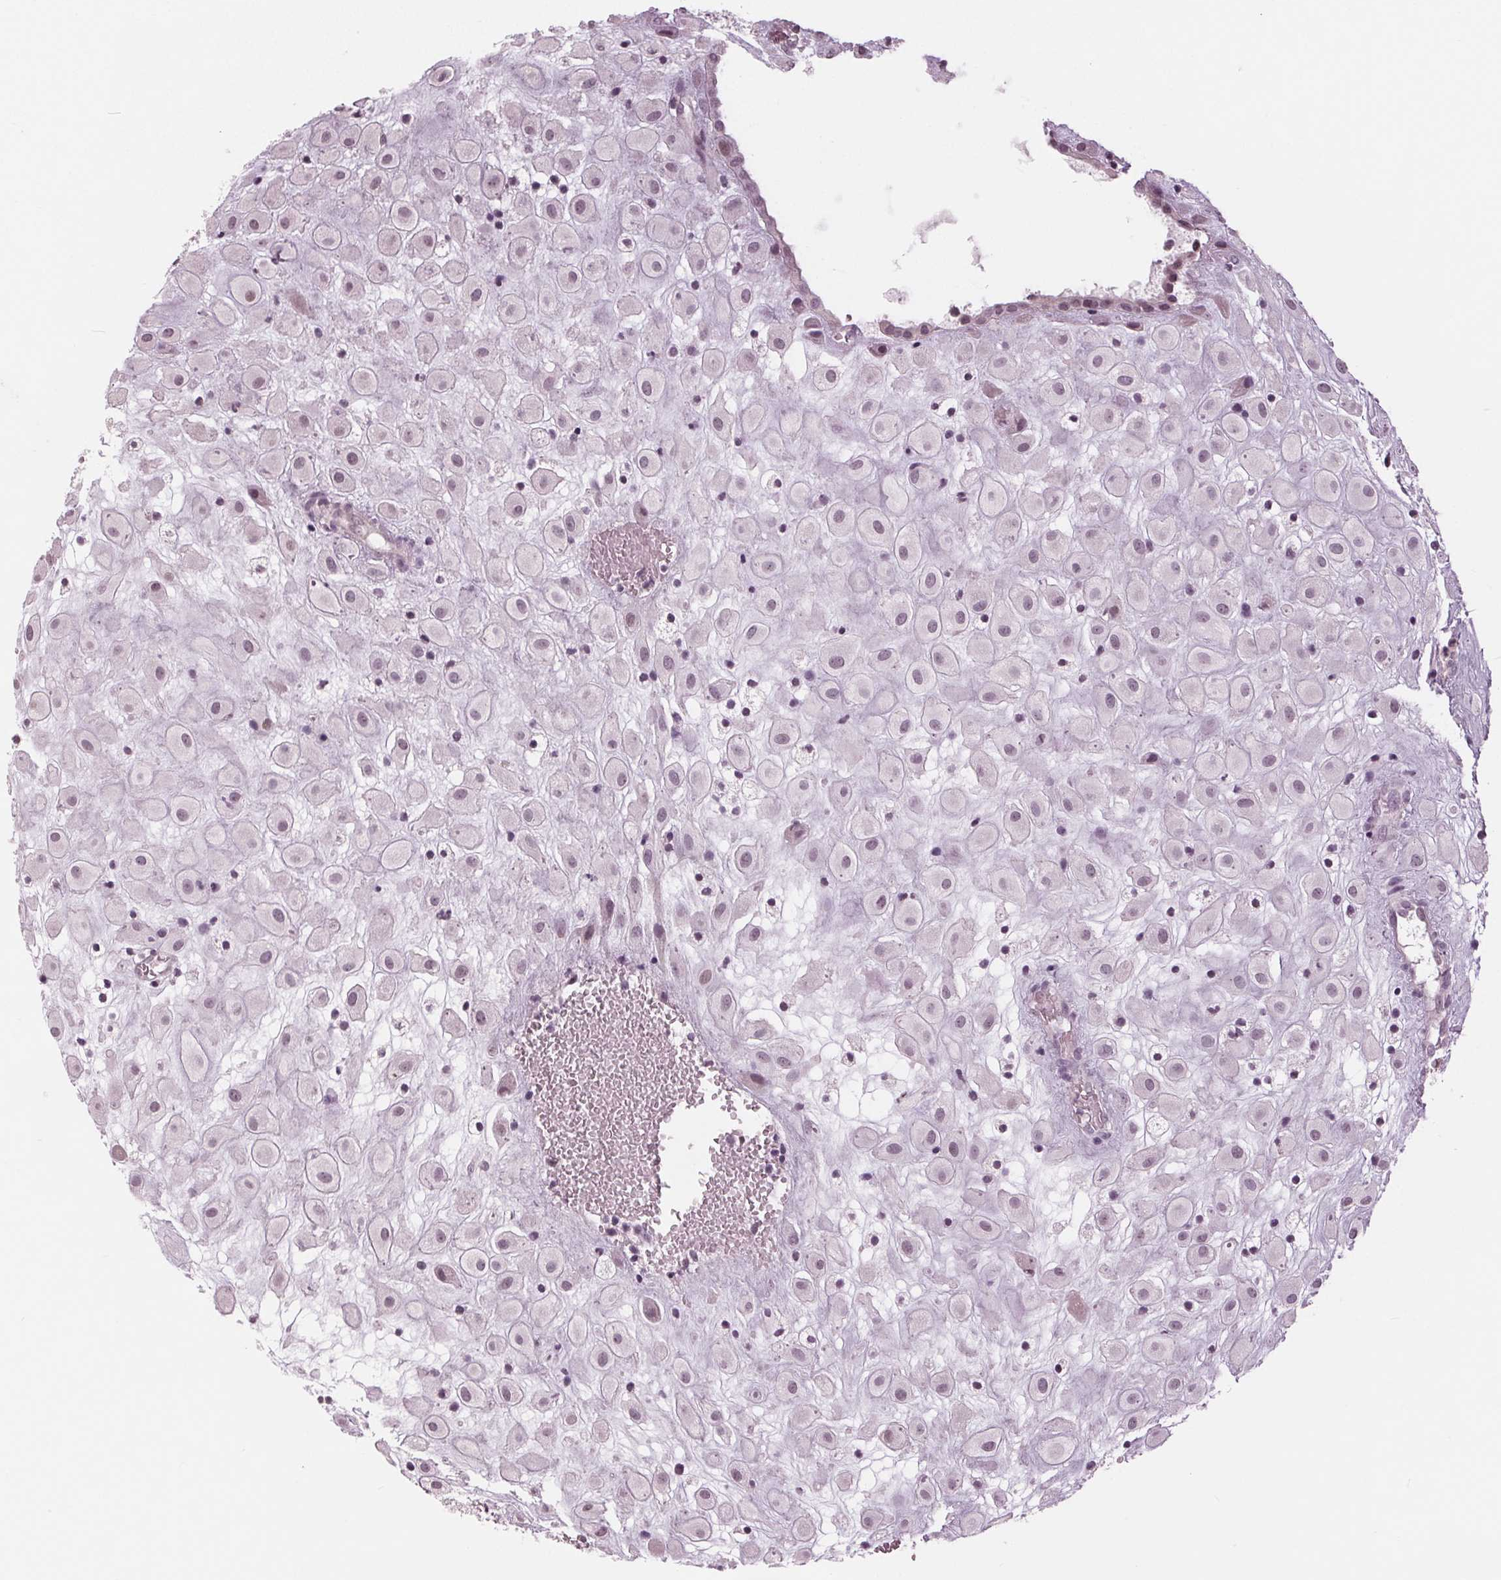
{"staining": {"intensity": "weak", "quantity": "<25%", "location": "nuclear"}, "tissue": "placenta", "cell_type": "Decidual cells", "image_type": "normal", "snomed": [{"axis": "morphology", "description": "Normal tissue, NOS"}, {"axis": "topography", "description": "Placenta"}], "caption": "Immunohistochemistry image of normal human placenta stained for a protein (brown), which demonstrates no staining in decidual cells. Brightfield microscopy of IHC stained with DAB (brown) and hematoxylin (blue), captured at high magnification.", "gene": "ADPRHL1", "patient": {"sex": "female", "age": 24}}